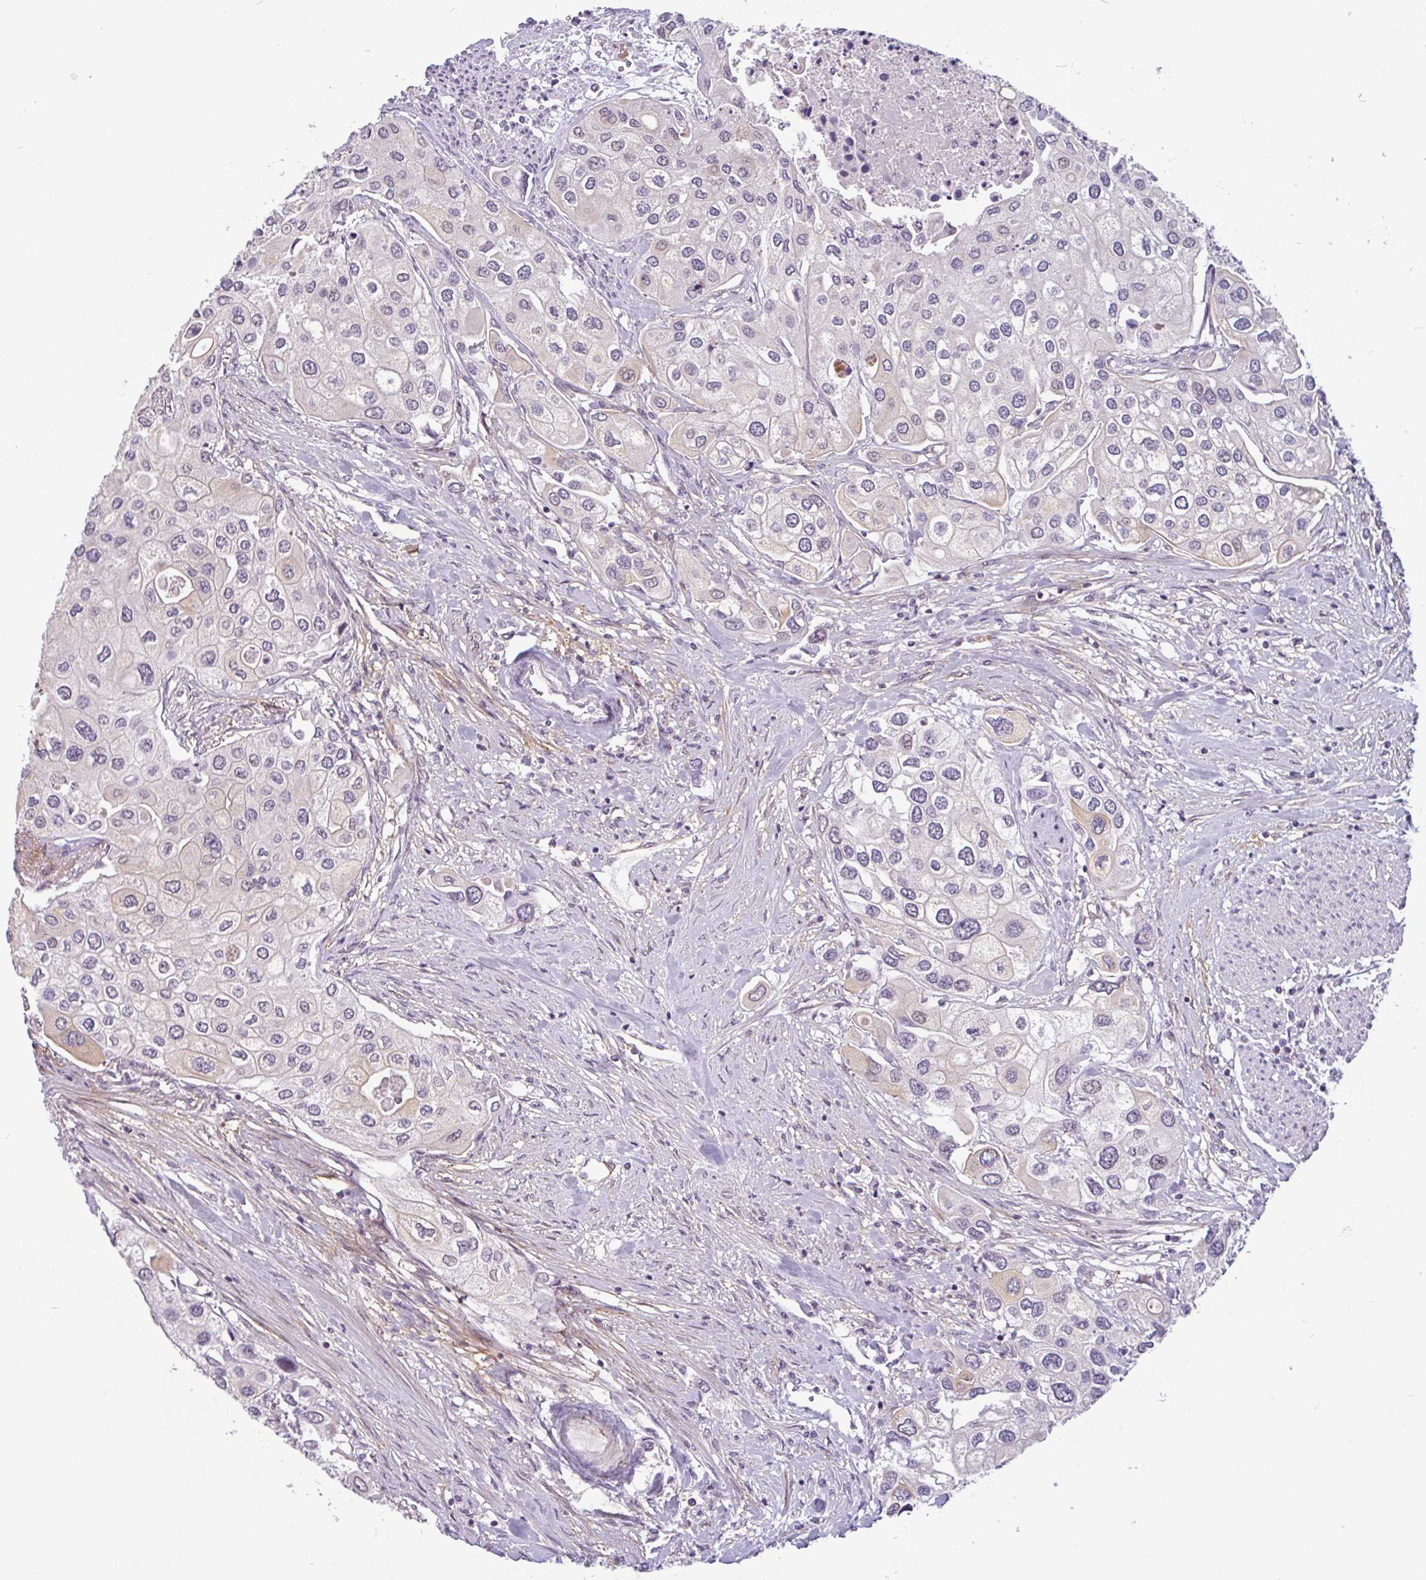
{"staining": {"intensity": "negative", "quantity": "none", "location": "none"}, "tissue": "urothelial cancer", "cell_type": "Tumor cells", "image_type": "cancer", "snomed": [{"axis": "morphology", "description": "Urothelial carcinoma, High grade"}, {"axis": "topography", "description": "Urinary bladder"}], "caption": "Immunohistochemistry (IHC) of urothelial cancer demonstrates no positivity in tumor cells. The staining was performed using DAB to visualize the protein expression in brown, while the nuclei were stained in blue with hematoxylin (Magnification: 20x).", "gene": "TMEM119", "patient": {"sex": "male", "age": 64}}